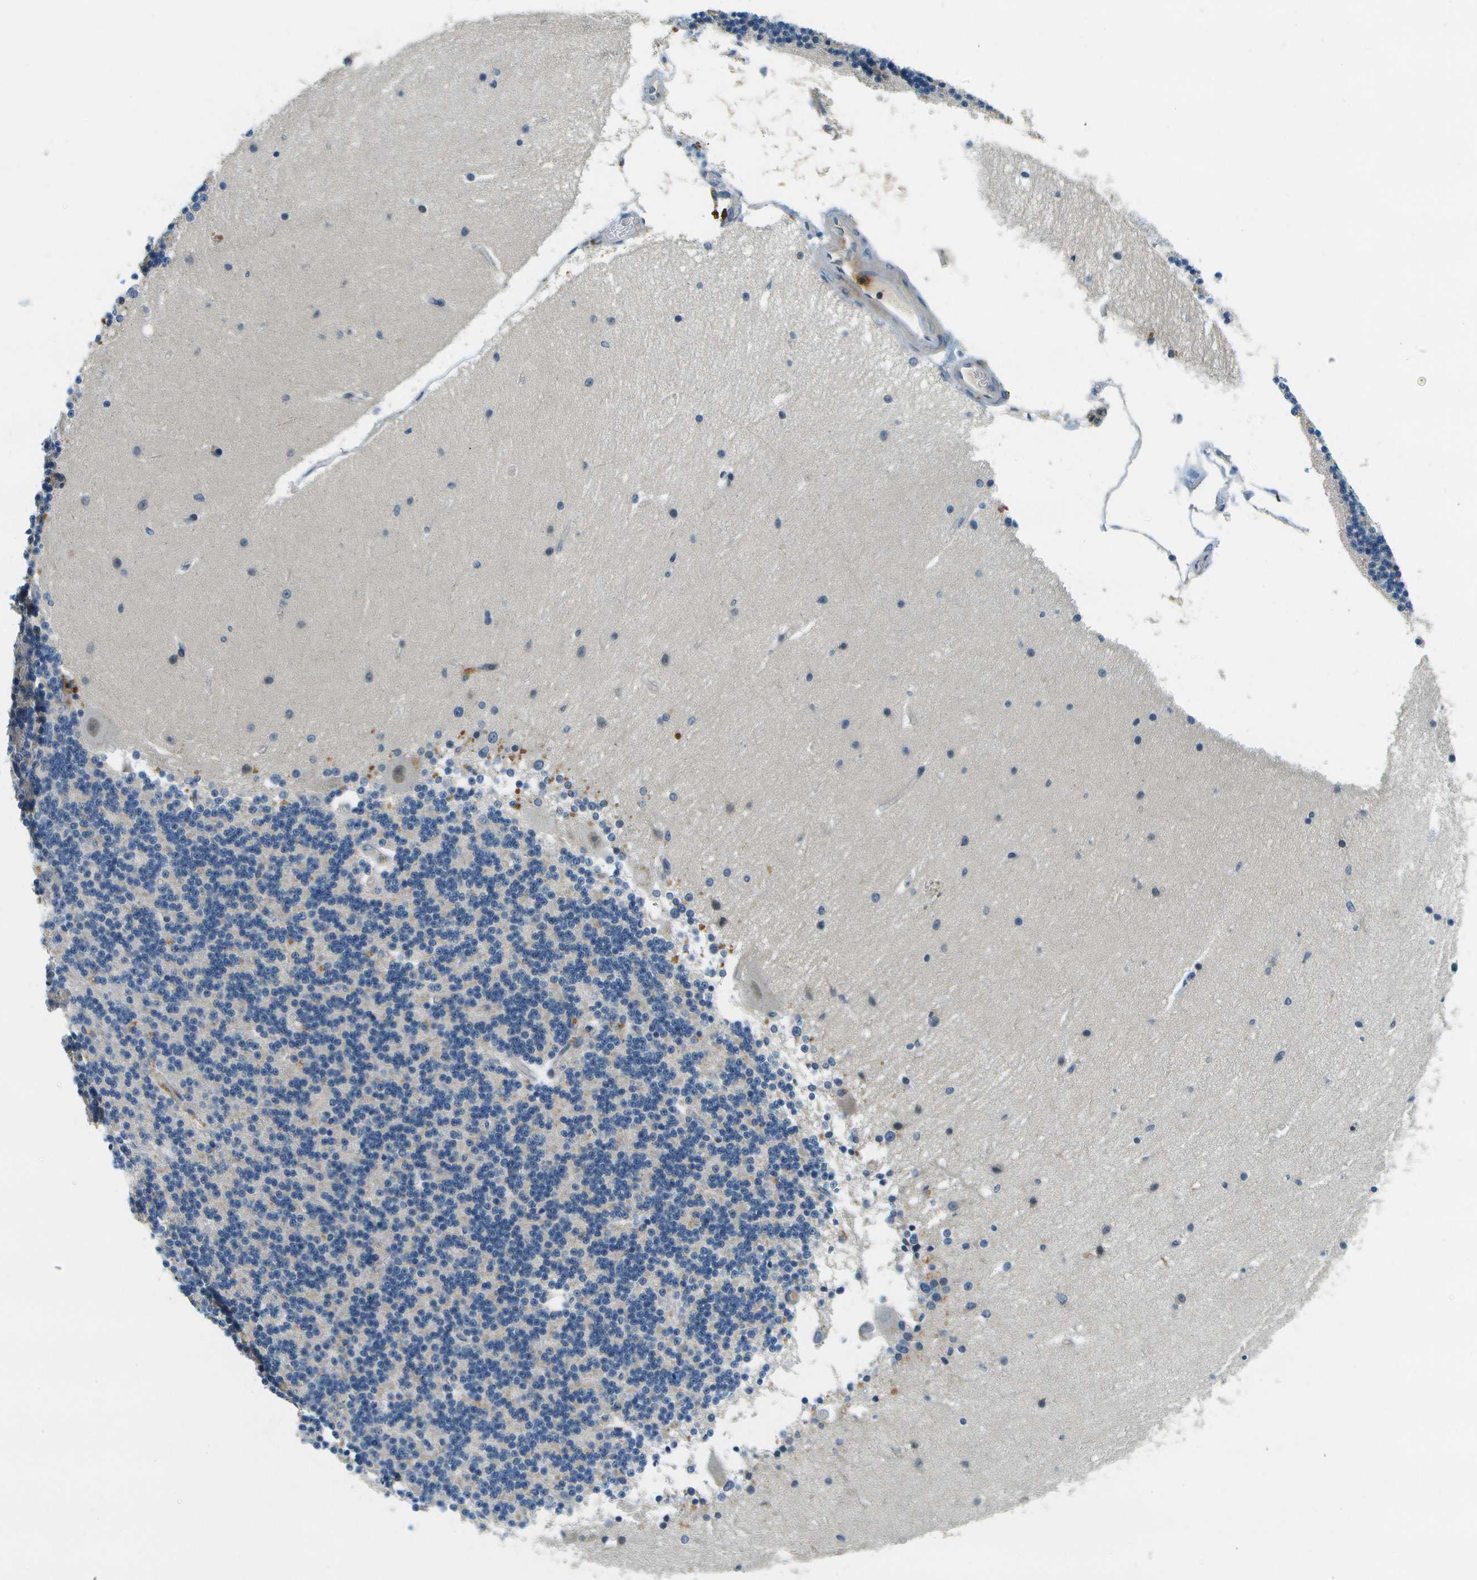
{"staining": {"intensity": "negative", "quantity": "none", "location": "none"}, "tissue": "cerebellum", "cell_type": "Cells in granular layer", "image_type": "normal", "snomed": [{"axis": "morphology", "description": "Normal tissue, NOS"}, {"axis": "topography", "description": "Cerebellum"}], "caption": "The immunohistochemistry (IHC) image has no significant expression in cells in granular layer of cerebellum. (DAB (3,3'-diaminobenzidine) immunohistochemistry visualized using brightfield microscopy, high magnification).", "gene": "RASGRP2", "patient": {"sex": "female", "age": 54}}